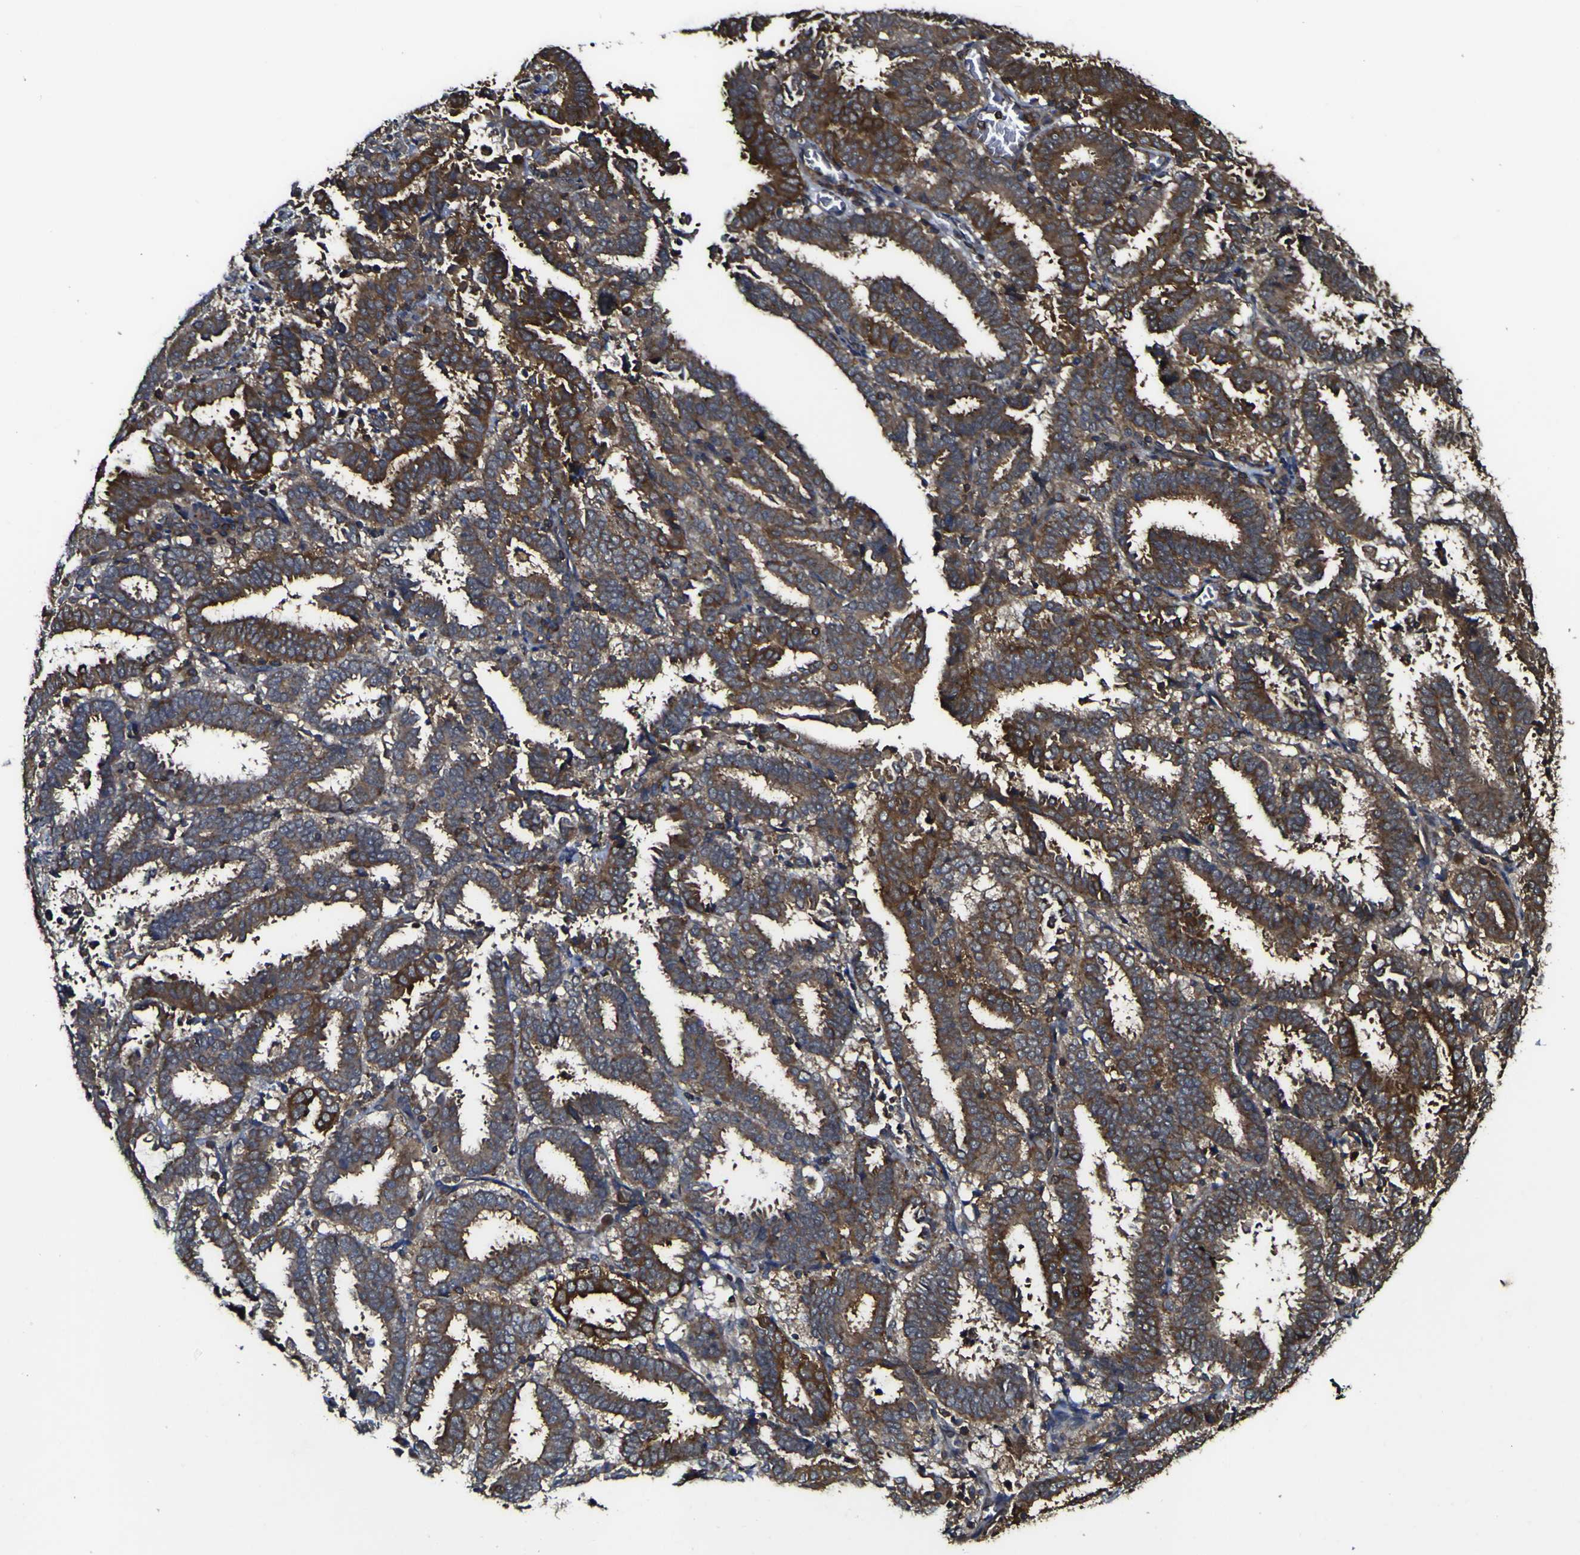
{"staining": {"intensity": "strong", "quantity": "<25%", "location": "cytoplasmic/membranous"}, "tissue": "endometrial cancer", "cell_type": "Tumor cells", "image_type": "cancer", "snomed": [{"axis": "morphology", "description": "Adenocarcinoma, NOS"}, {"axis": "topography", "description": "Uterus"}], "caption": "Immunohistochemical staining of human adenocarcinoma (endometrial) displays medium levels of strong cytoplasmic/membranous protein staining in approximately <25% of tumor cells.", "gene": "TNIK", "patient": {"sex": "female", "age": 83}}